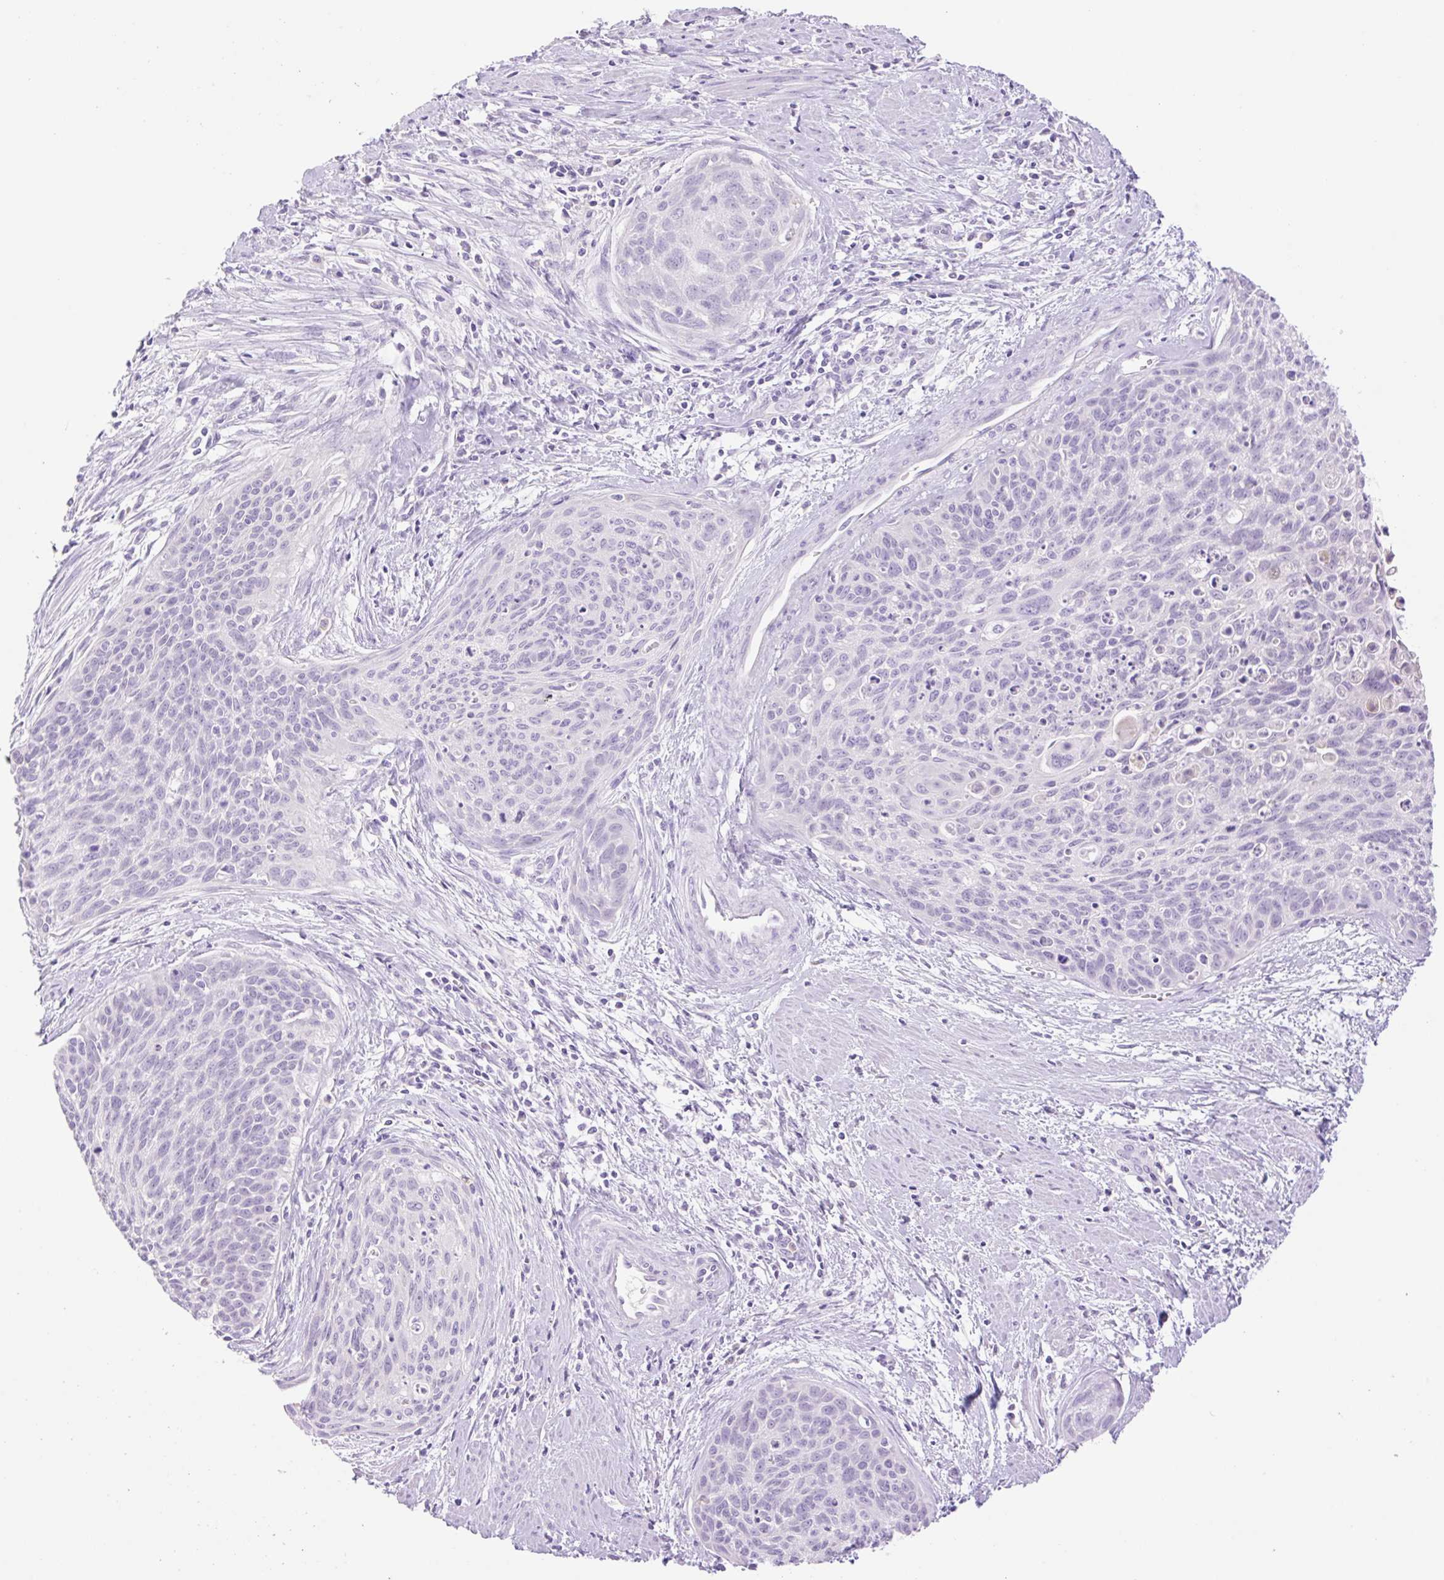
{"staining": {"intensity": "negative", "quantity": "none", "location": "none"}, "tissue": "cervical cancer", "cell_type": "Tumor cells", "image_type": "cancer", "snomed": [{"axis": "morphology", "description": "Squamous cell carcinoma, NOS"}, {"axis": "topography", "description": "Cervix"}], "caption": "Protein analysis of cervical cancer displays no significant positivity in tumor cells.", "gene": "SLC25A40", "patient": {"sex": "female", "age": 55}}